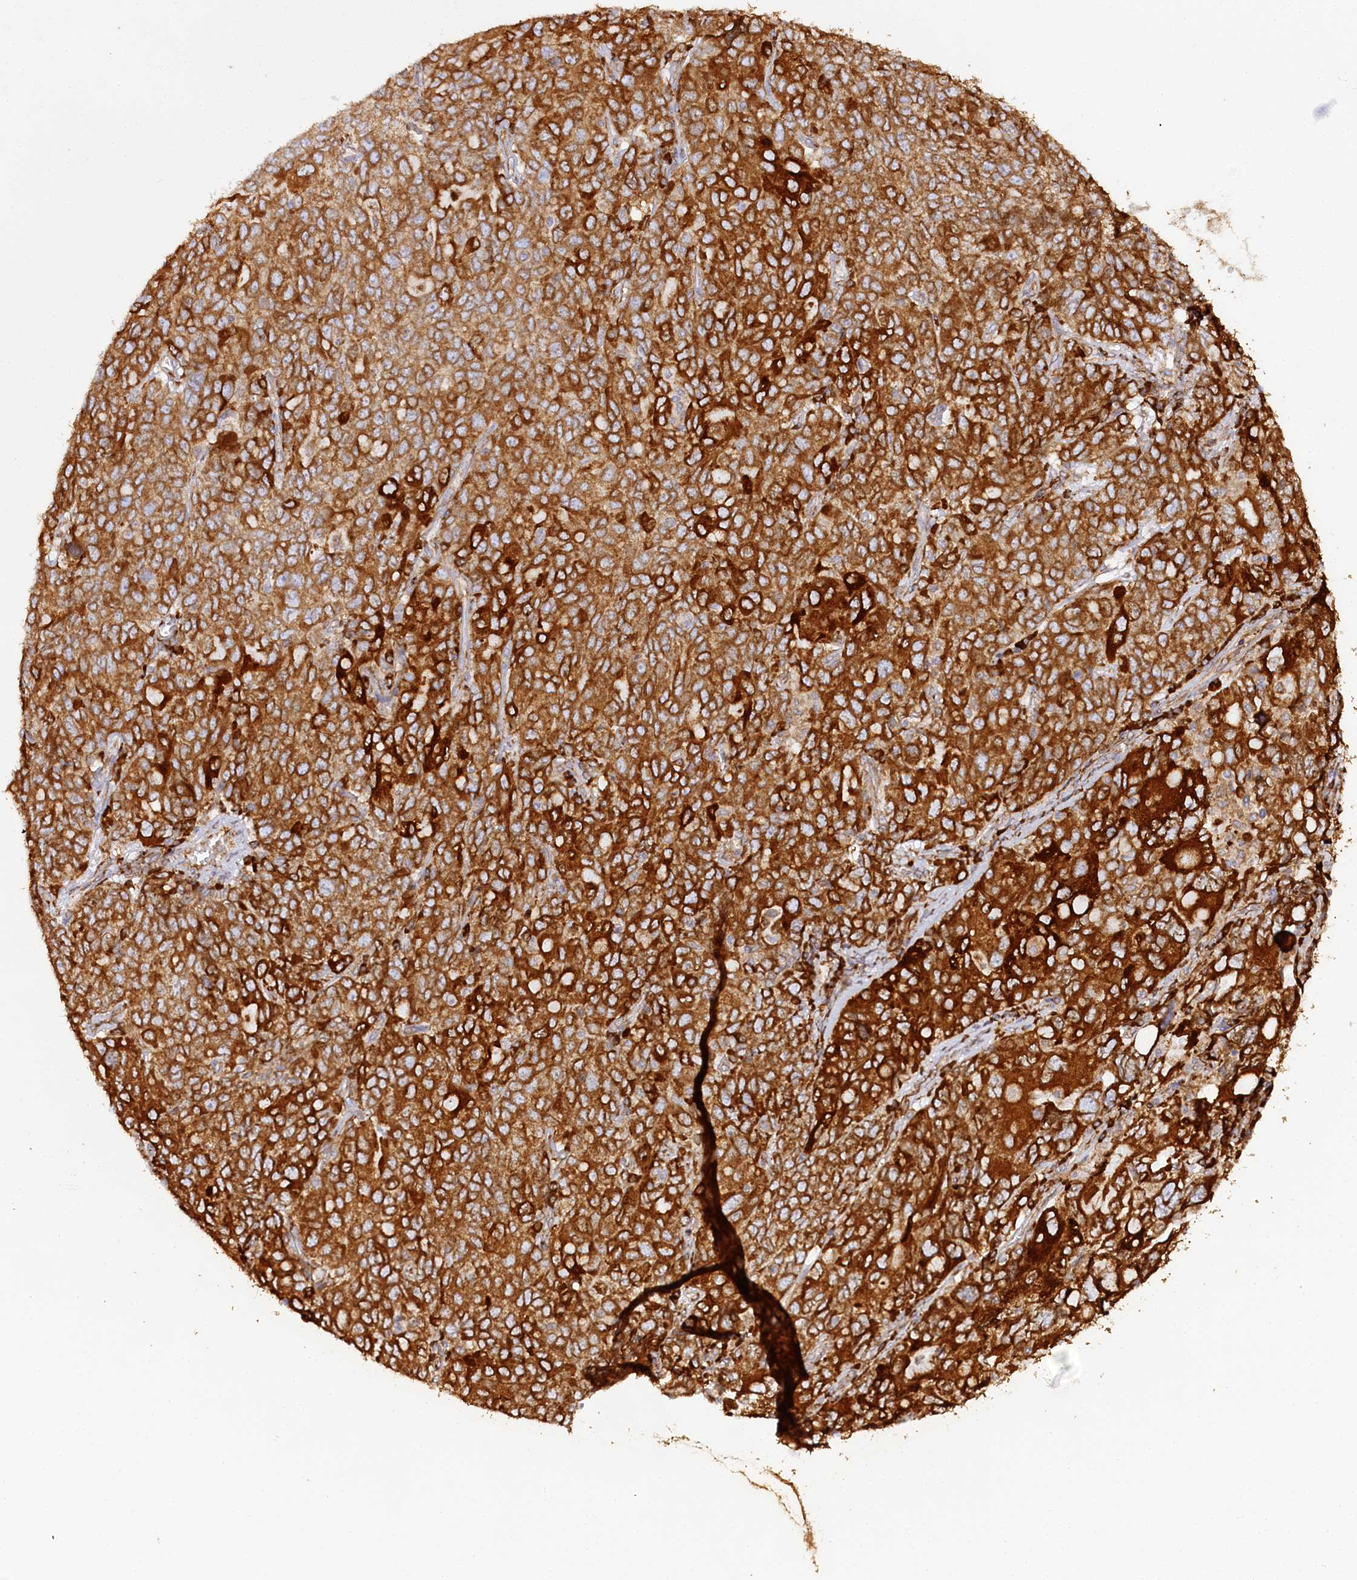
{"staining": {"intensity": "strong", "quantity": ">75%", "location": "cytoplasmic/membranous"}, "tissue": "ovarian cancer", "cell_type": "Tumor cells", "image_type": "cancer", "snomed": [{"axis": "morphology", "description": "Carcinoma, endometroid"}, {"axis": "topography", "description": "Ovary"}], "caption": "Immunohistochemistry histopathology image of endometroid carcinoma (ovarian) stained for a protein (brown), which displays high levels of strong cytoplasmic/membranous expression in about >75% of tumor cells.", "gene": "CNPY2", "patient": {"sex": "female", "age": 62}}